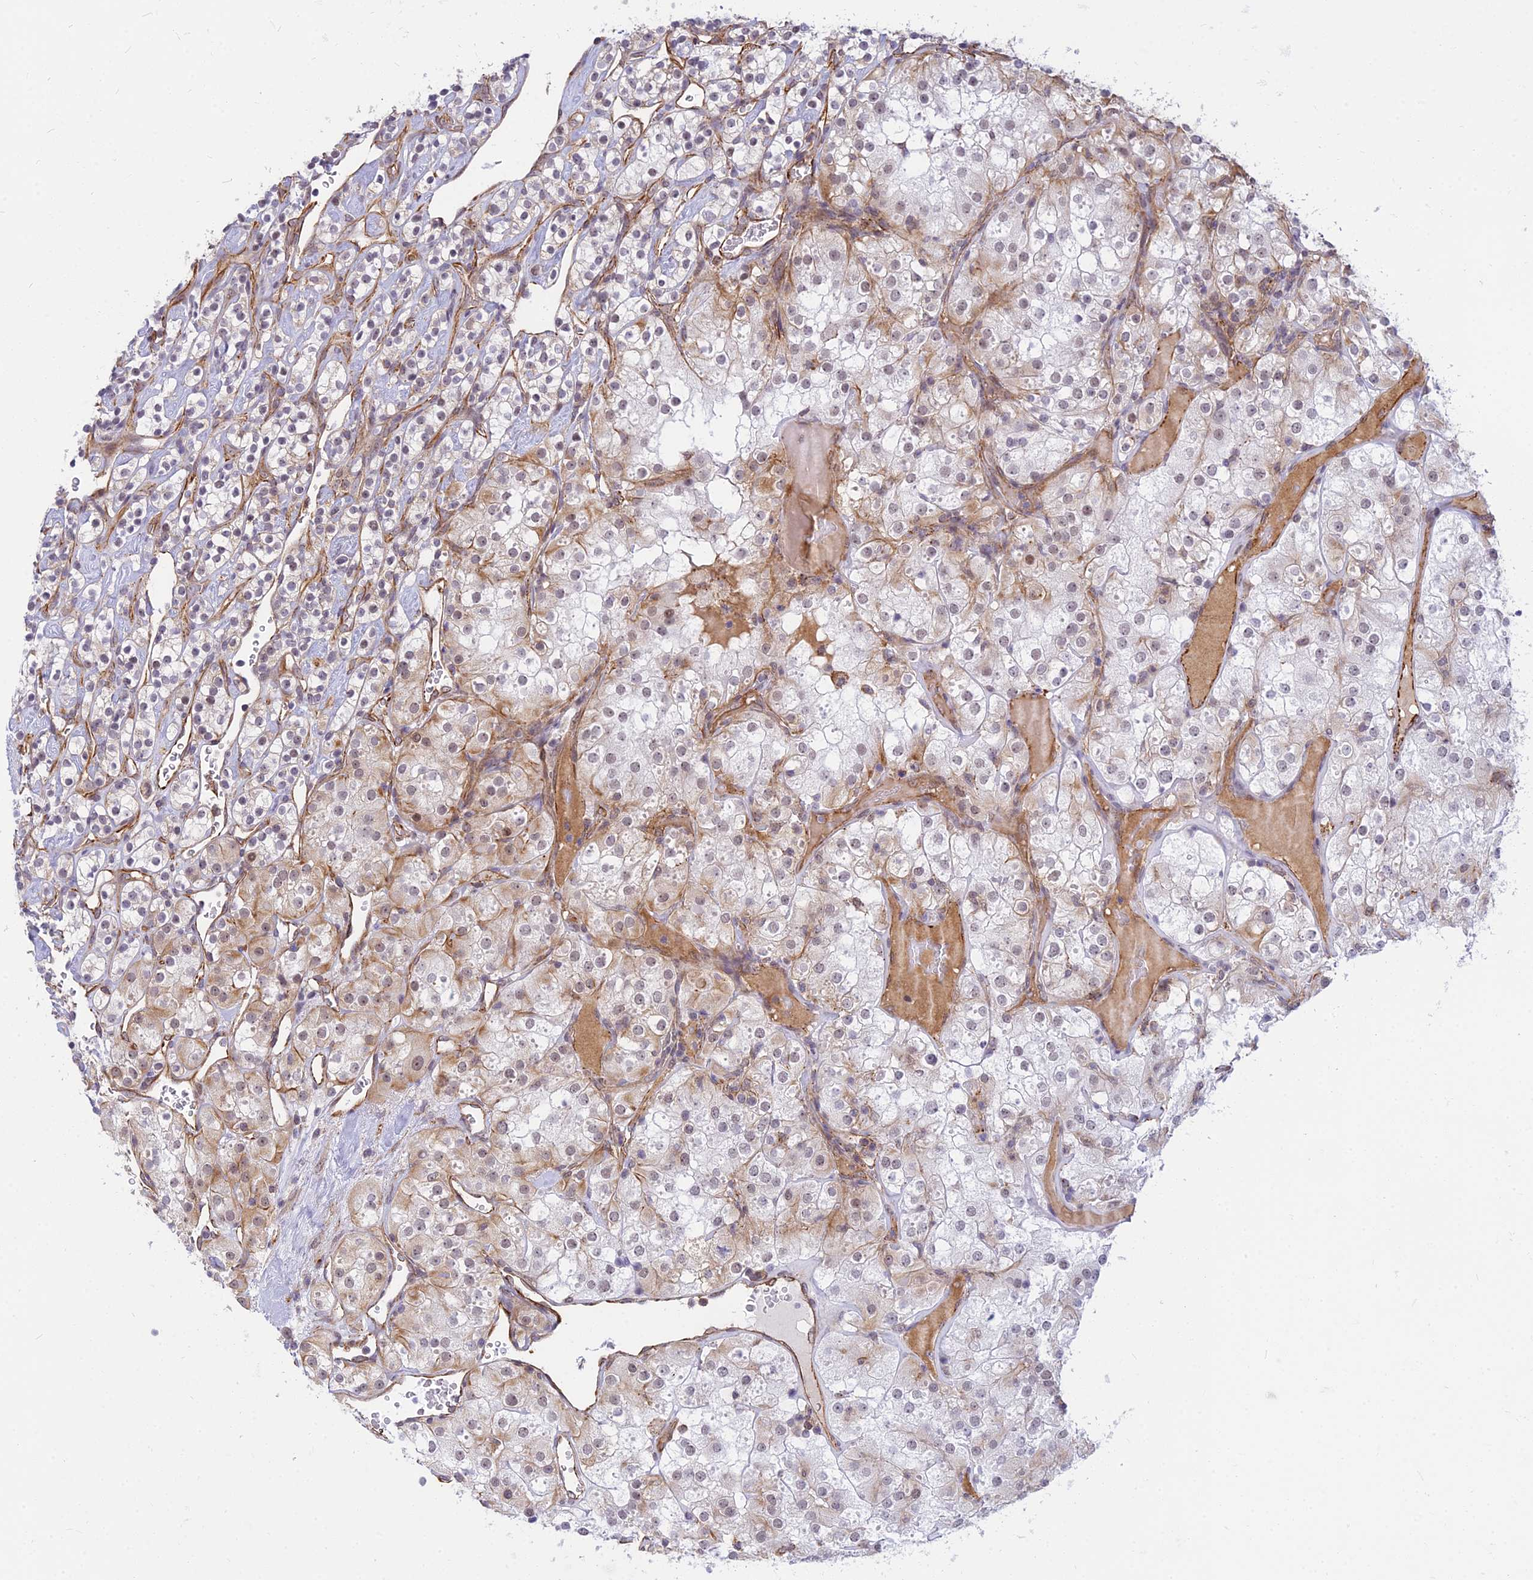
{"staining": {"intensity": "weak", "quantity": "25%-75%", "location": "cytoplasmic/membranous,nuclear"}, "tissue": "renal cancer", "cell_type": "Tumor cells", "image_type": "cancer", "snomed": [{"axis": "morphology", "description": "Adenocarcinoma, NOS"}, {"axis": "topography", "description": "Kidney"}], "caption": "The image exhibits immunohistochemical staining of adenocarcinoma (renal). There is weak cytoplasmic/membranous and nuclear staining is present in approximately 25%-75% of tumor cells. Ihc stains the protein of interest in brown and the nuclei are stained blue.", "gene": "SAPCD2", "patient": {"sex": "male", "age": 77}}